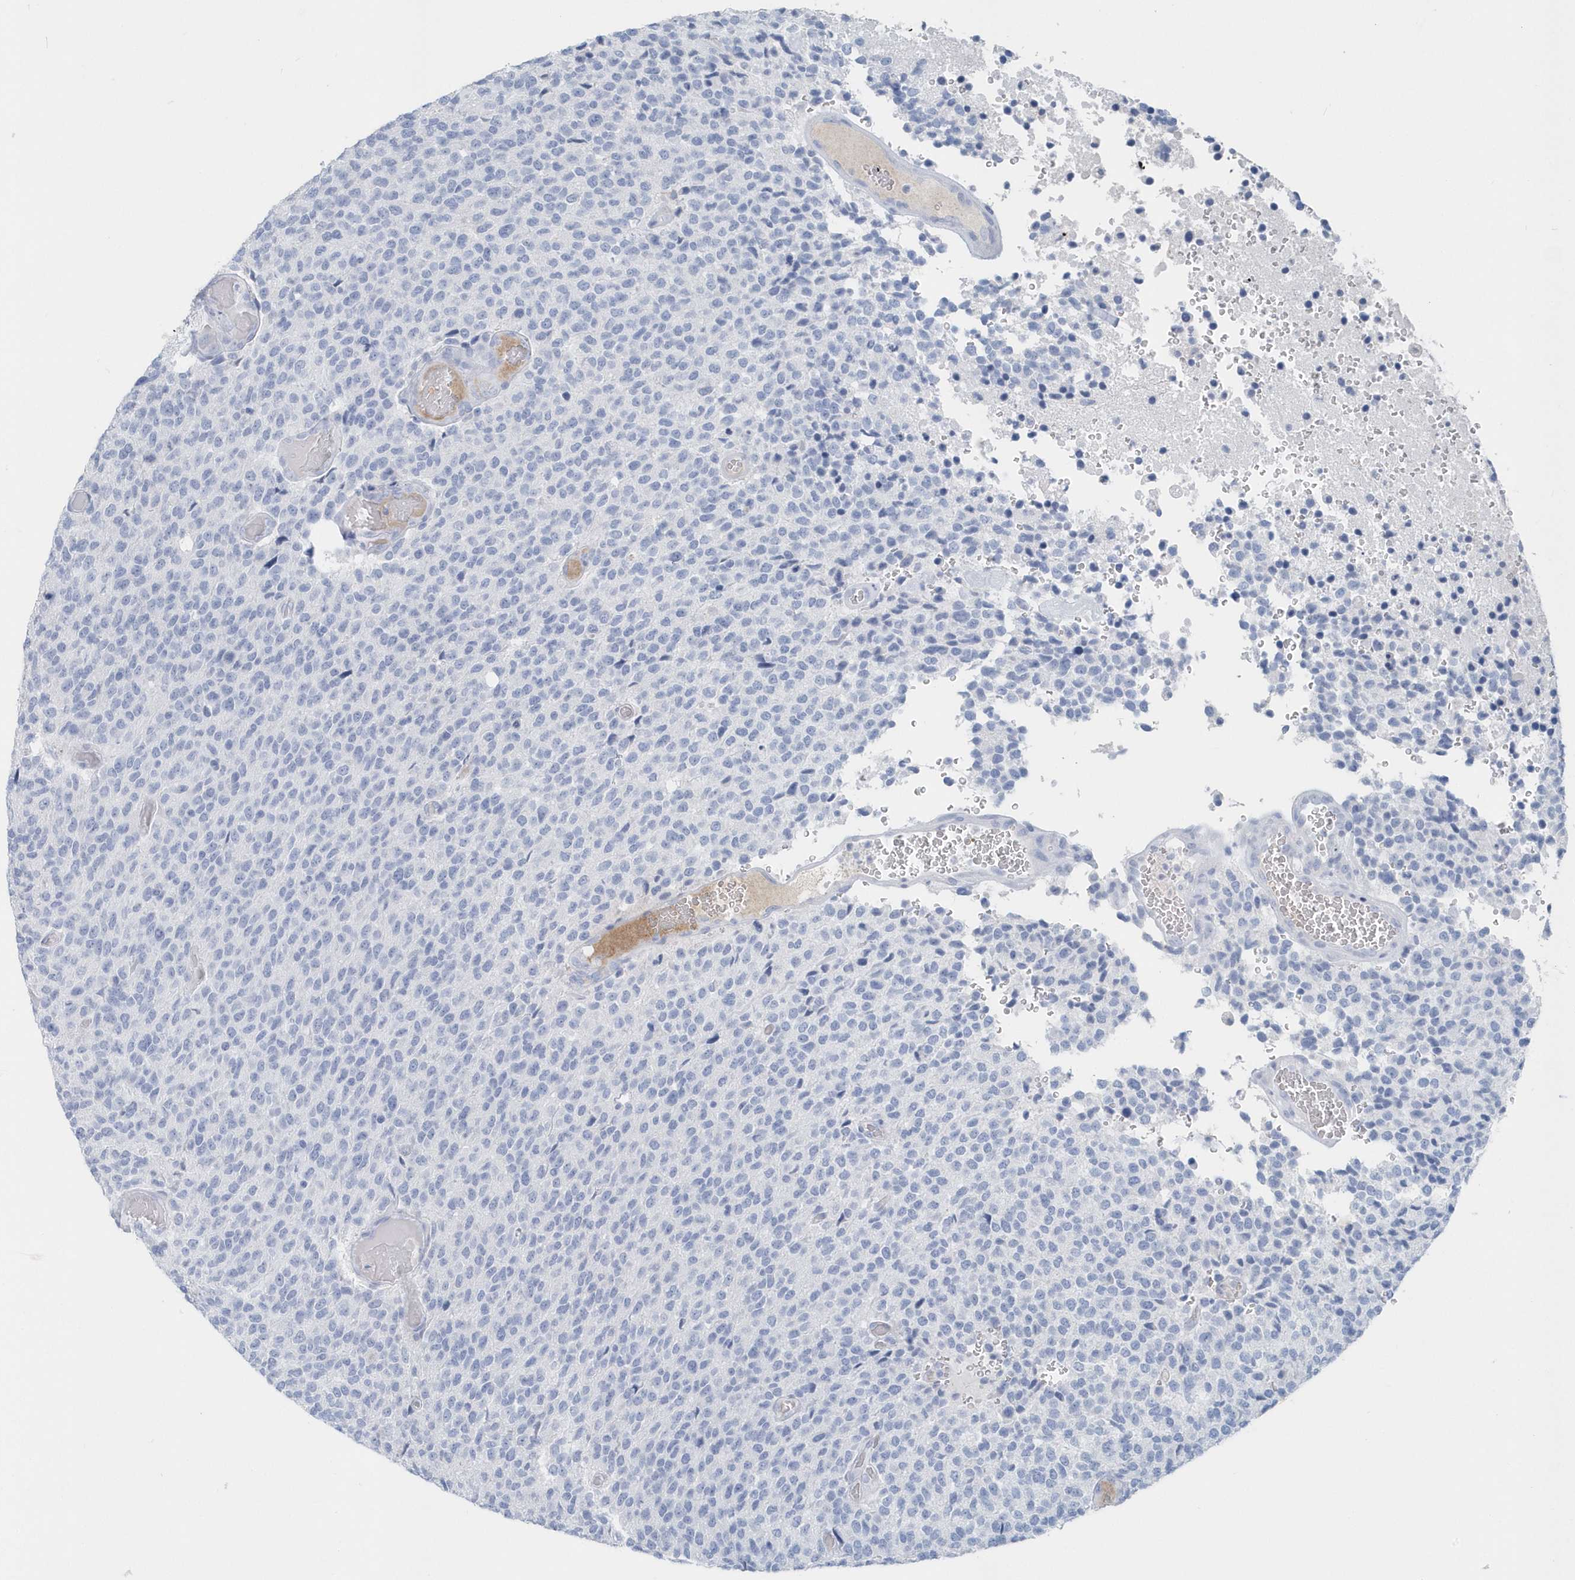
{"staining": {"intensity": "negative", "quantity": "none", "location": "none"}, "tissue": "glioma", "cell_type": "Tumor cells", "image_type": "cancer", "snomed": [{"axis": "morphology", "description": "Glioma, malignant, High grade"}, {"axis": "topography", "description": "pancreas cauda"}], "caption": "This is a micrograph of immunohistochemistry (IHC) staining of glioma, which shows no expression in tumor cells. (Stains: DAB (3,3'-diaminobenzidine) immunohistochemistry with hematoxylin counter stain, Microscopy: brightfield microscopy at high magnification).", "gene": "JCHAIN", "patient": {"sex": "male", "age": 60}}